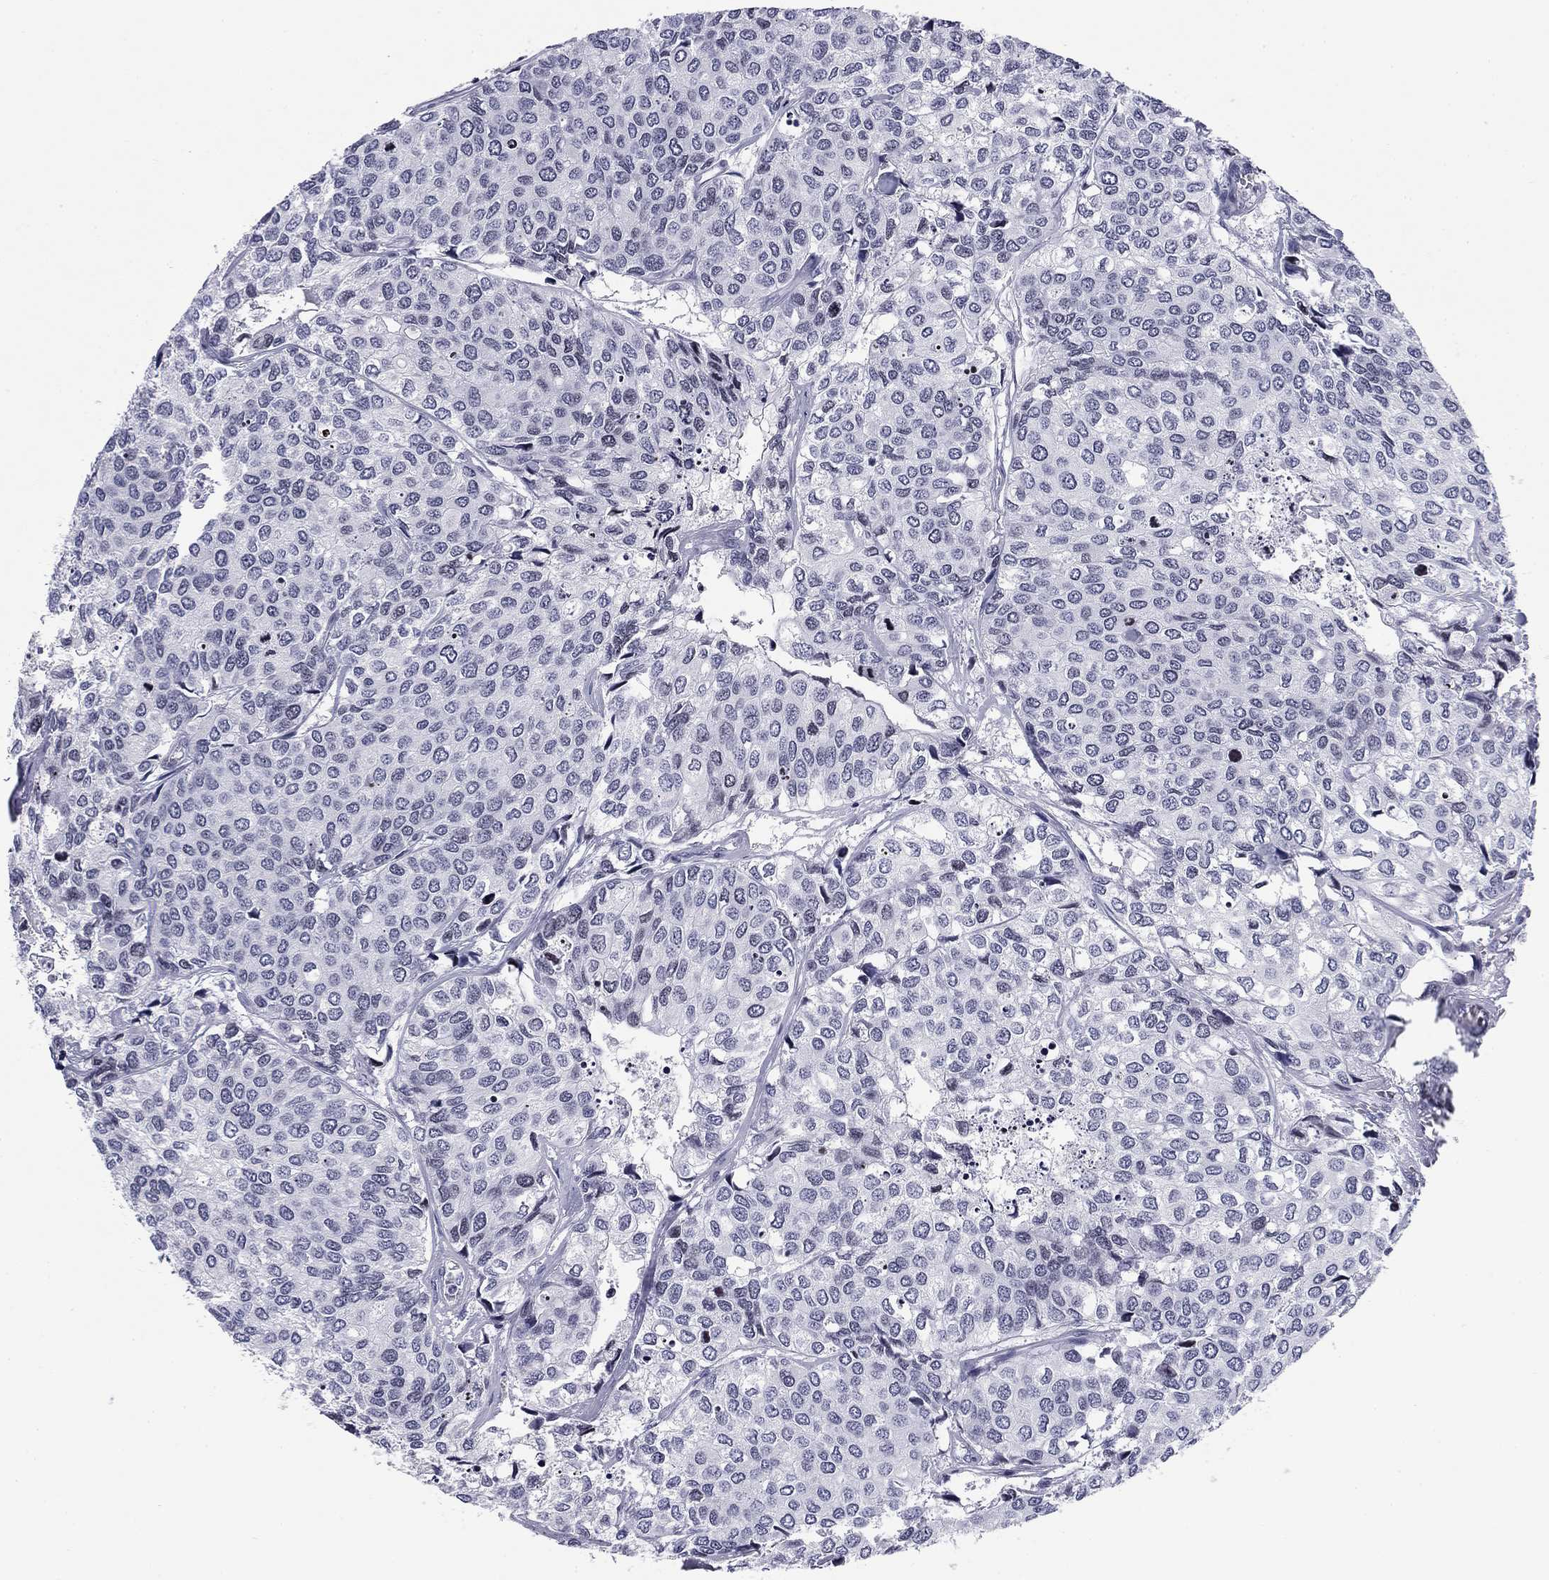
{"staining": {"intensity": "negative", "quantity": "none", "location": "none"}, "tissue": "urothelial cancer", "cell_type": "Tumor cells", "image_type": "cancer", "snomed": [{"axis": "morphology", "description": "Urothelial carcinoma, High grade"}, {"axis": "topography", "description": "Urinary bladder"}], "caption": "This is an immunohistochemistry photomicrograph of human high-grade urothelial carcinoma. There is no expression in tumor cells.", "gene": "CCDC144A", "patient": {"sex": "male", "age": 73}}